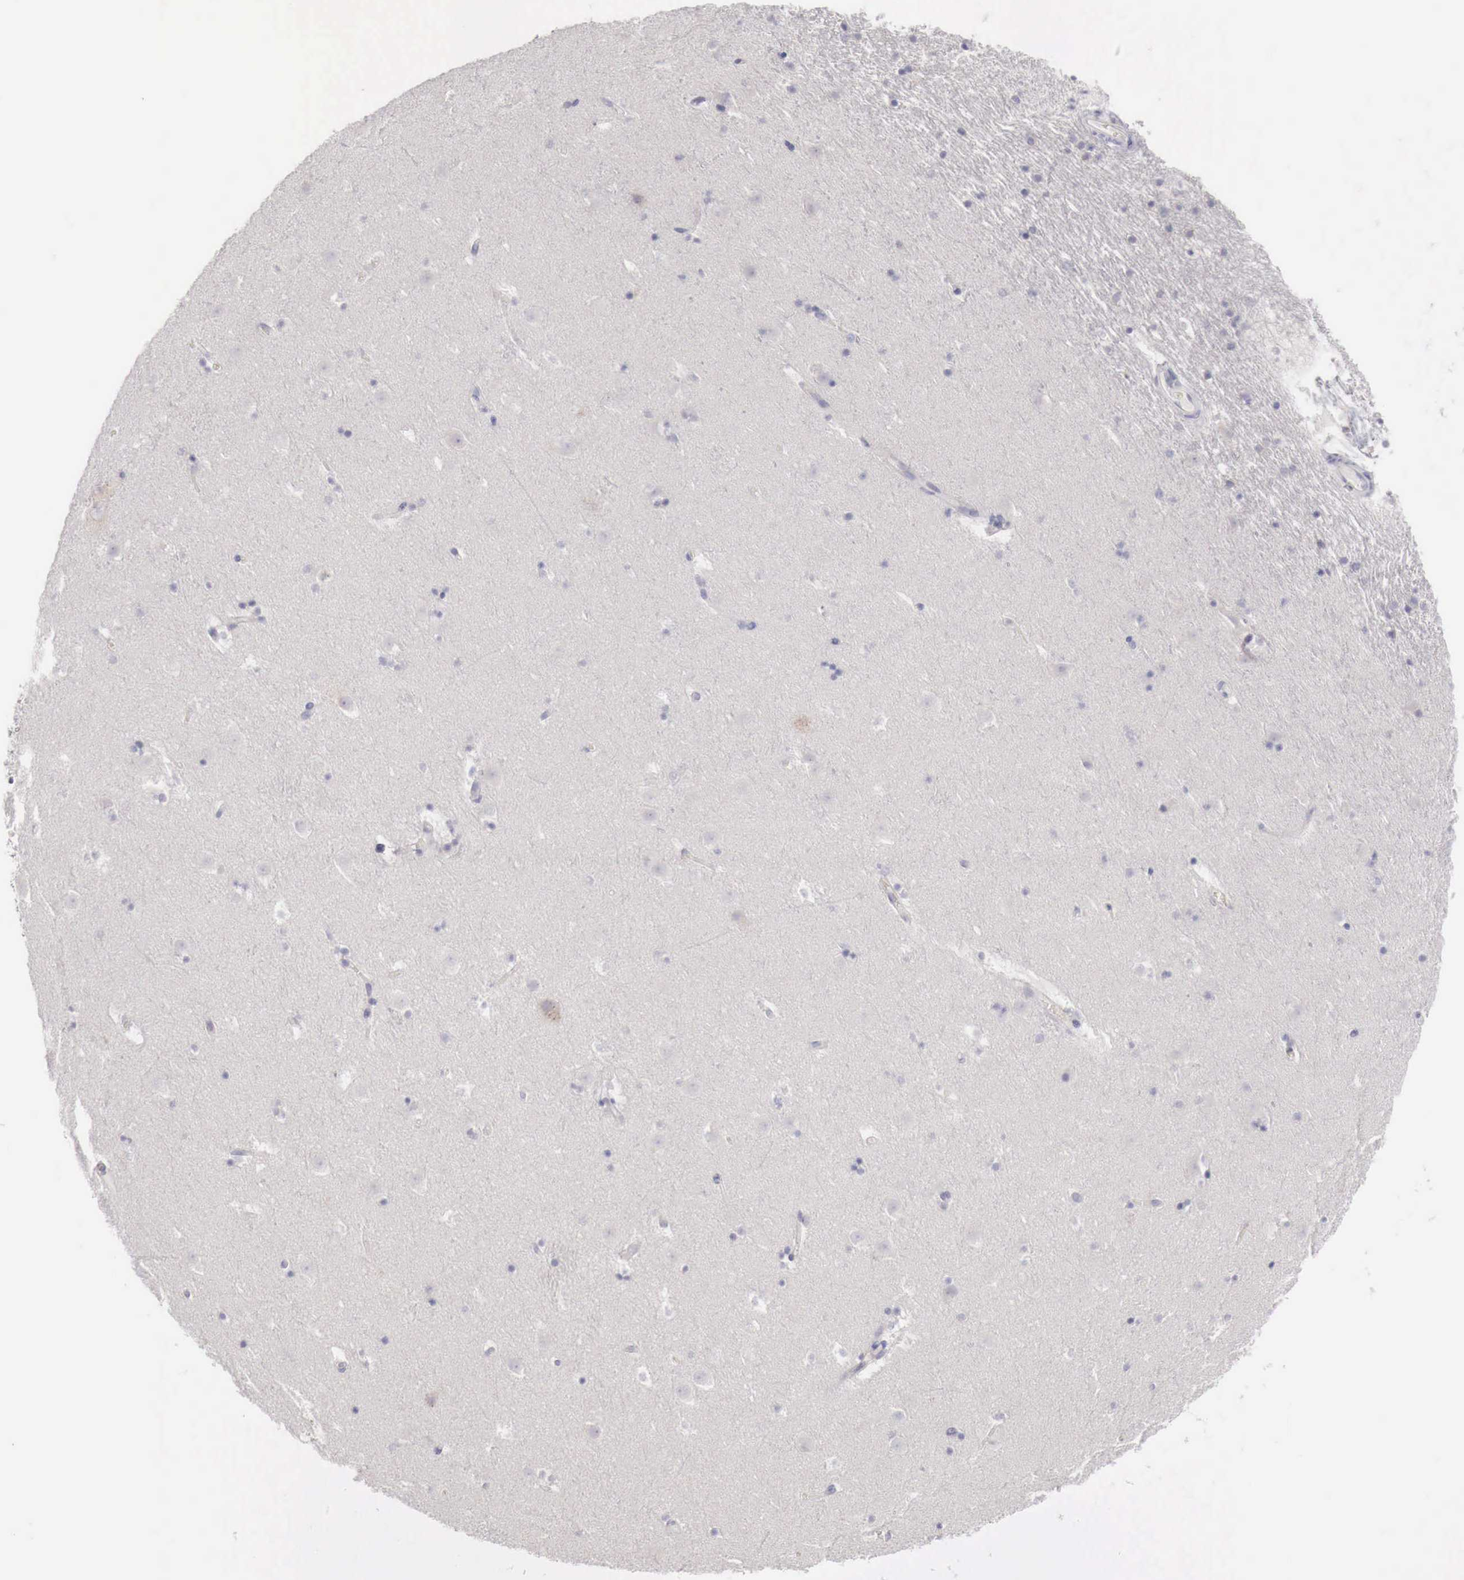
{"staining": {"intensity": "negative", "quantity": "none", "location": "none"}, "tissue": "caudate", "cell_type": "Glial cells", "image_type": "normal", "snomed": [{"axis": "morphology", "description": "Normal tissue, NOS"}, {"axis": "topography", "description": "Lateral ventricle wall"}], "caption": "Immunohistochemical staining of unremarkable caudate exhibits no significant expression in glial cells.", "gene": "NSDHL", "patient": {"sex": "male", "age": 45}}